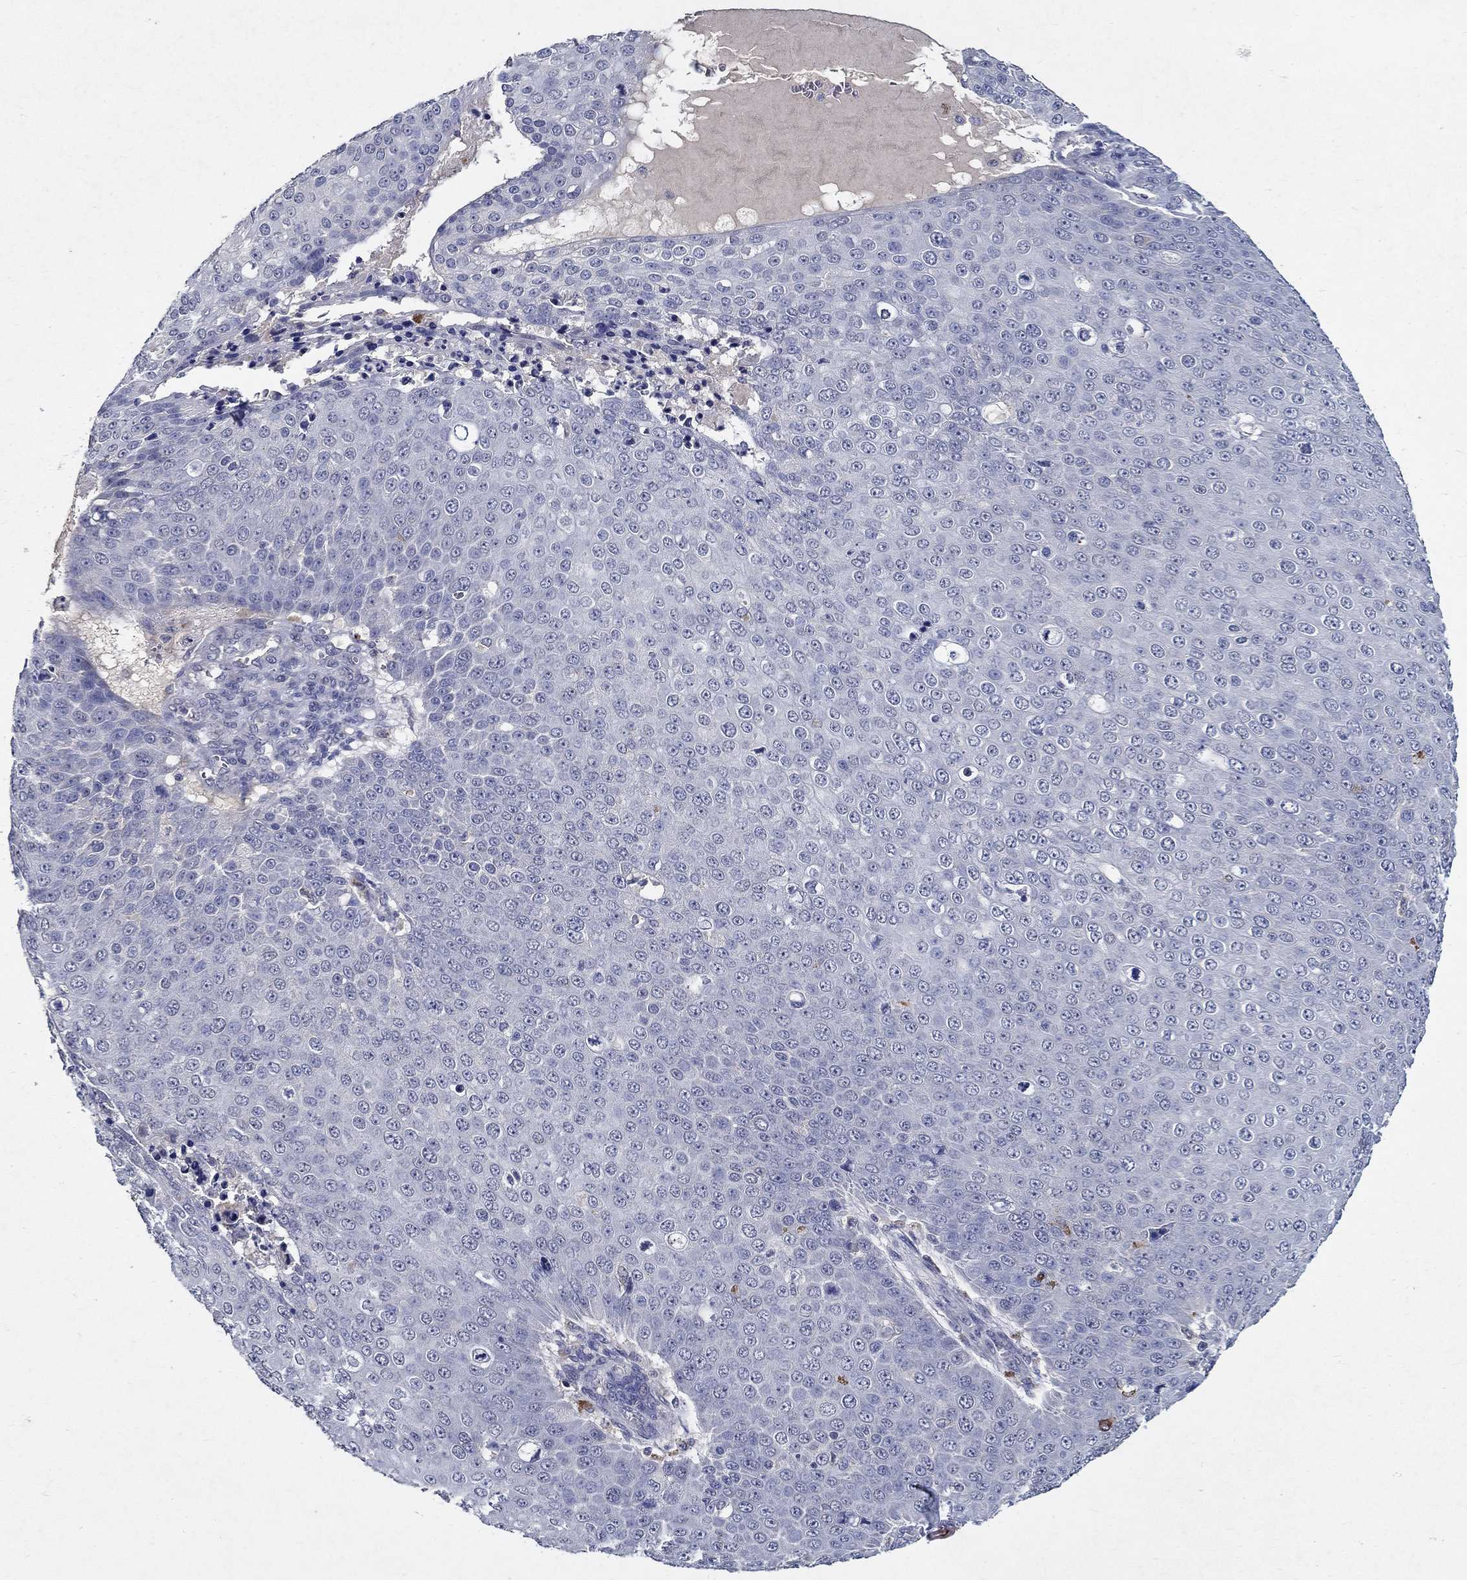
{"staining": {"intensity": "negative", "quantity": "none", "location": "none"}, "tissue": "skin cancer", "cell_type": "Tumor cells", "image_type": "cancer", "snomed": [{"axis": "morphology", "description": "Squamous cell carcinoma, NOS"}, {"axis": "topography", "description": "Skin"}], "caption": "DAB immunohistochemical staining of skin squamous cell carcinoma exhibits no significant expression in tumor cells.", "gene": "PROZ", "patient": {"sex": "male", "age": 71}}